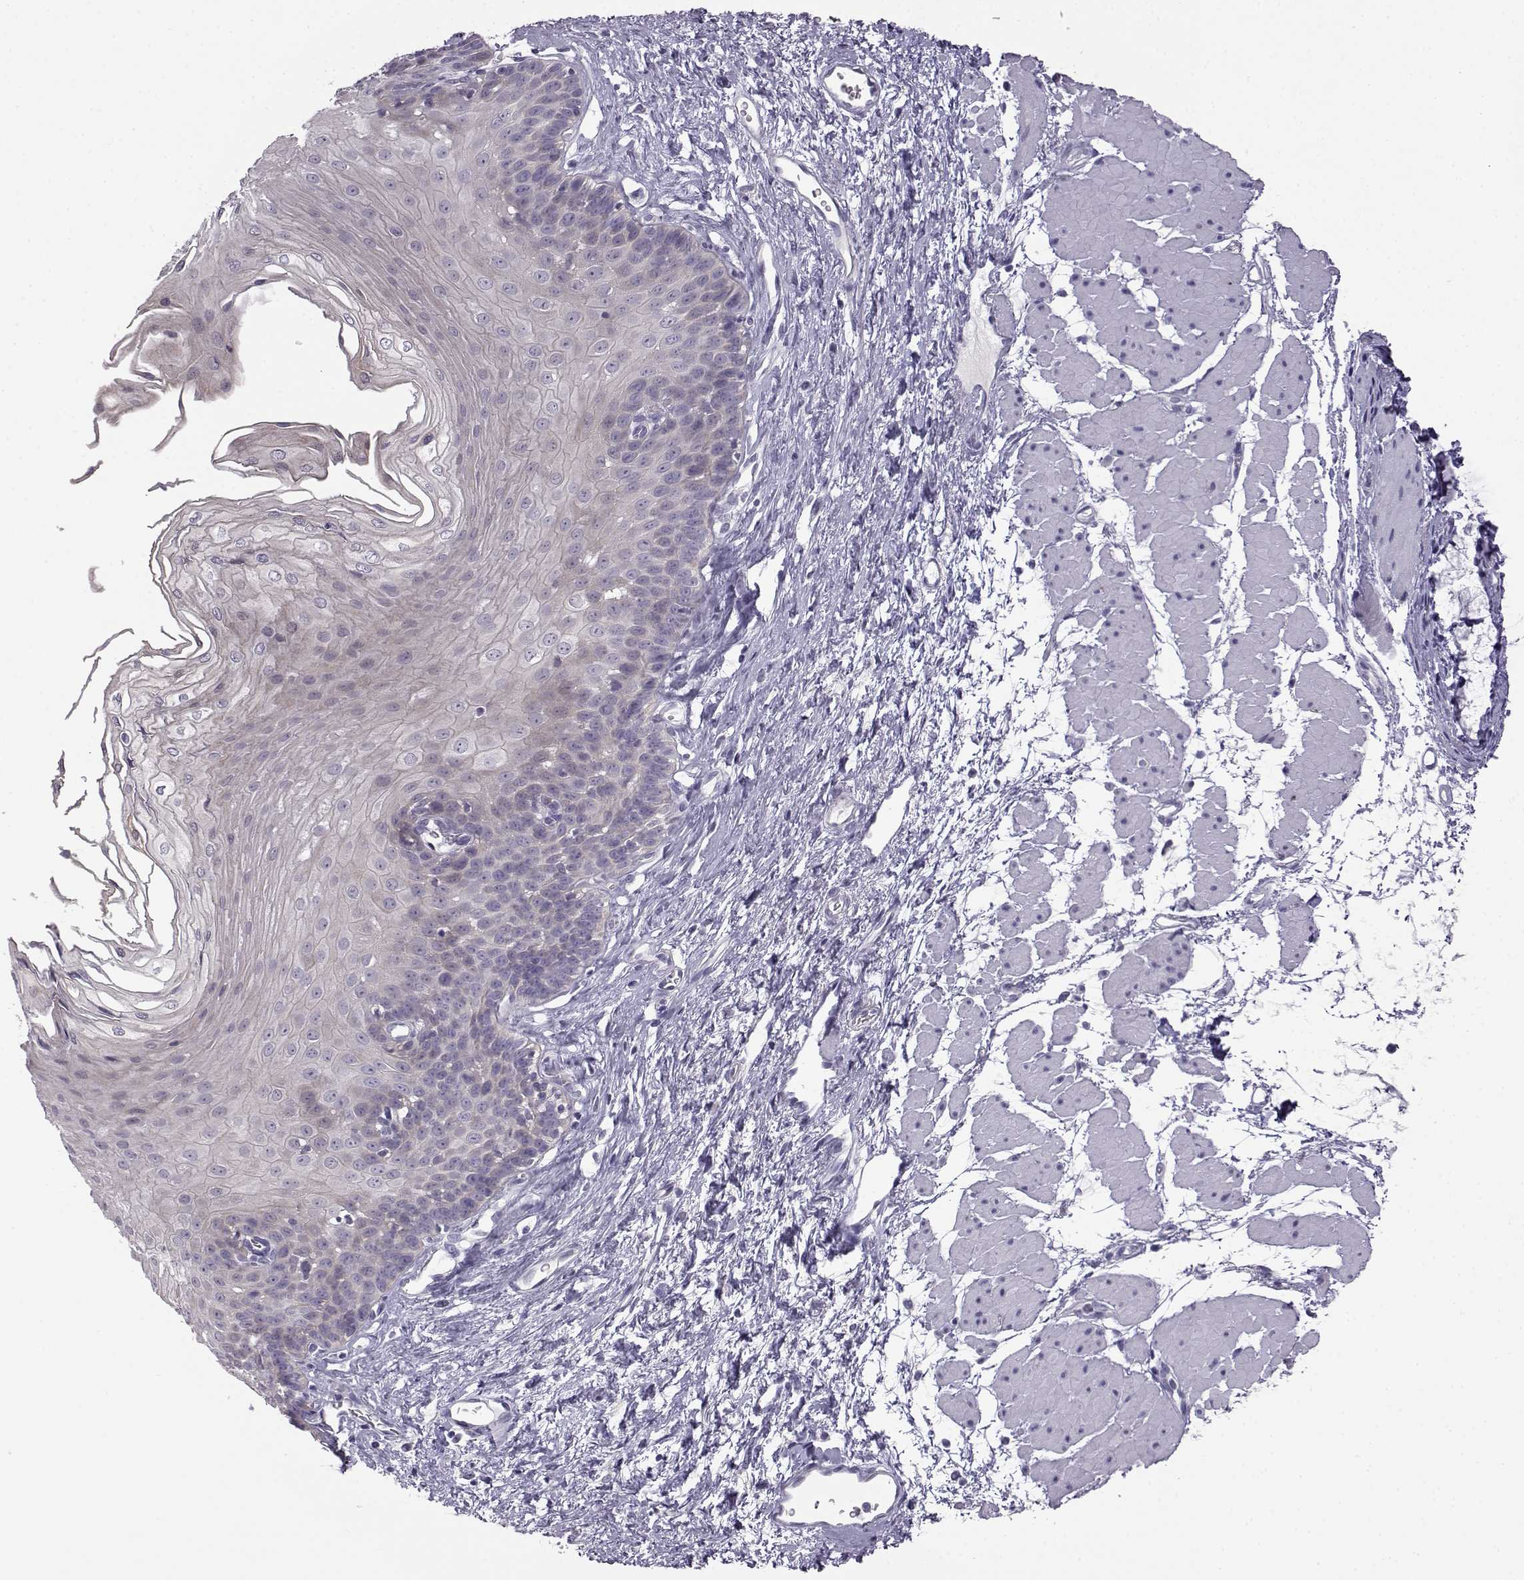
{"staining": {"intensity": "negative", "quantity": "none", "location": "none"}, "tissue": "esophagus", "cell_type": "Squamous epithelial cells", "image_type": "normal", "snomed": [{"axis": "morphology", "description": "Normal tissue, NOS"}, {"axis": "topography", "description": "Esophagus"}], "caption": "Micrograph shows no significant protein staining in squamous epithelial cells of benign esophagus.", "gene": "VGF", "patient": {"sex": "female", "age": 62}}